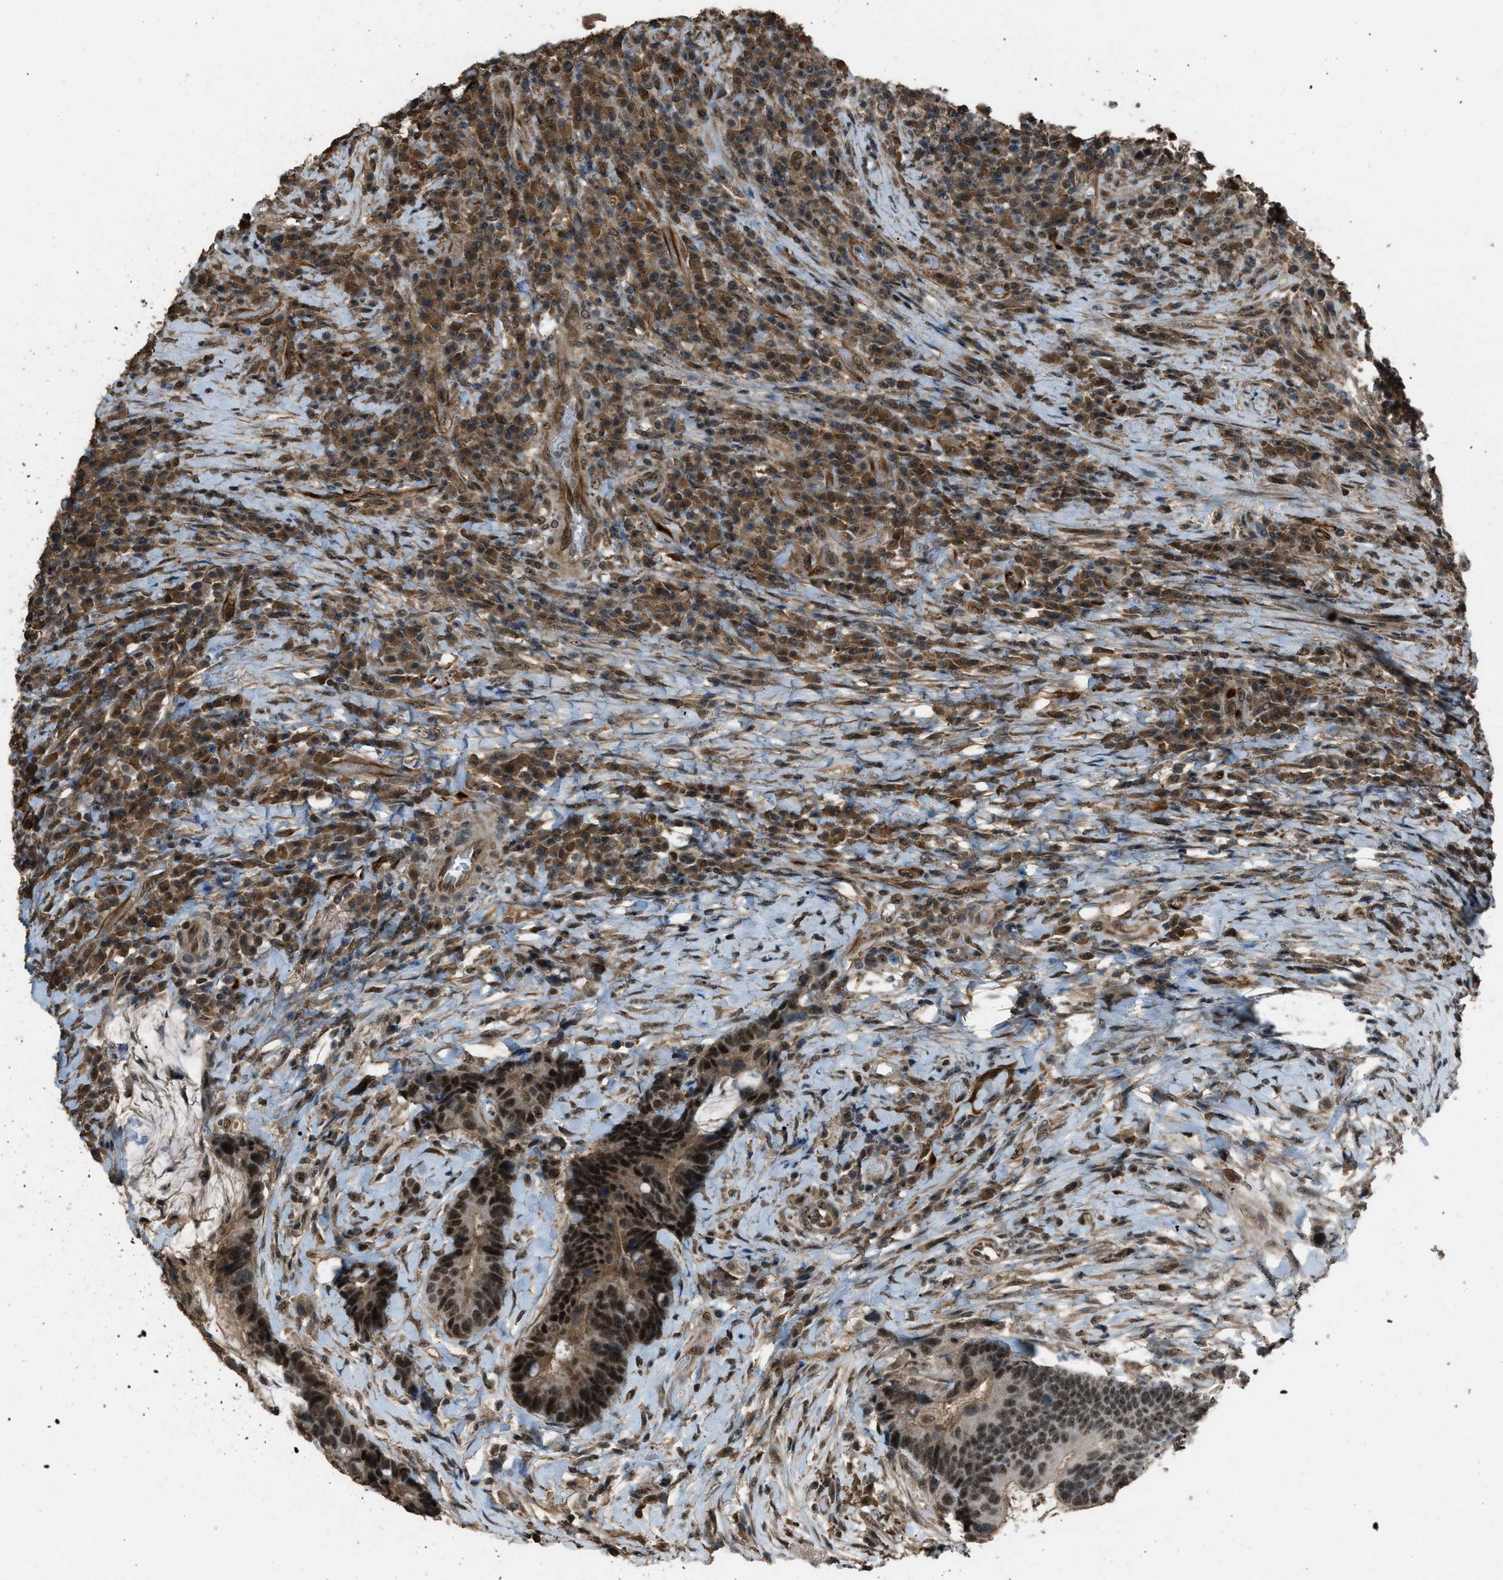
{"staining": {"intensity": "strong", "quantity": ">75%", "location": "cytoplasmic/membranous,nuclear"}, "tissue": "colorectal cancer", "cell_type": "Tumor cells", "image_type": "cancer", "snomed": [{"axis": "morphology", "description": "Adenocarcinoma, NOS"}, {"axis": "topography", "description": "Rectum"}, {"axis": "topography", "description": "Anal"}], "caption": "A photomicrograph showing strong cytoplasmic/membranous and nuclear staining in about >75% of tumor cells in colorectal cancer (adenocarcinoma), as visualized by brown immunohistochemical staining.", "gene": "SERTAD2", "patient": {"sex": "female", "age": 89}}